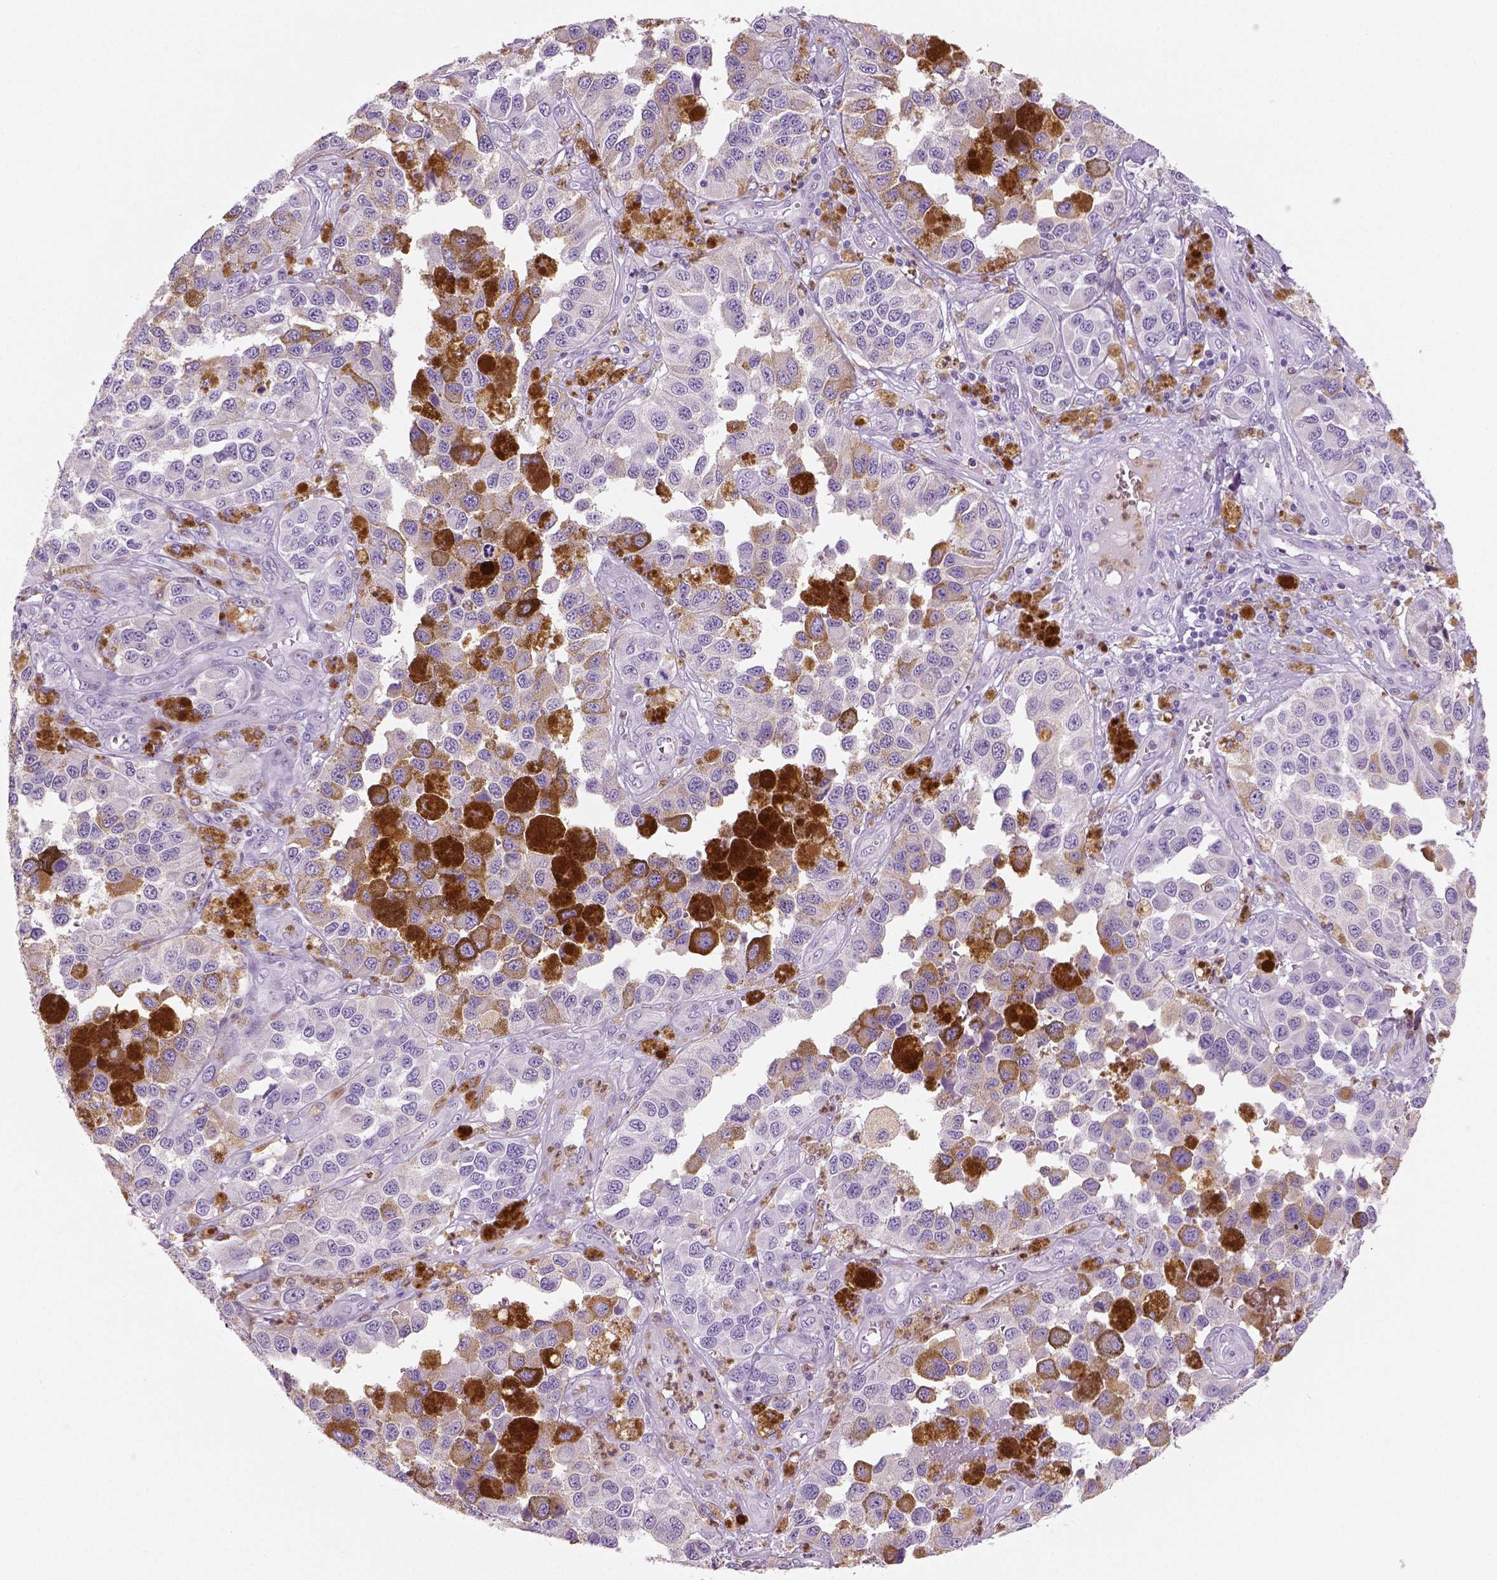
{"staining": {"intensity": "negative", "quantity": "none", "location": "none"}, "tissue": "melanoma", "cell_type": "Tumor cells", "image_type": "cancer", "snomed": [{"axis": "morphology", "description": "Malignant melanoma, NOS"}, {"axis": "topography", "description": "Skin"}], "caption": "Protein analysis of melanoma exhibits no significant staining in tumor cells. The staining is performed using DAB (3,3'-diaminobenzidine) brown chromogen with nuclei counter-stained in using hematoxylin.", "gene": "NECAB2", "patient": {"sex": "female", "age": 58}}